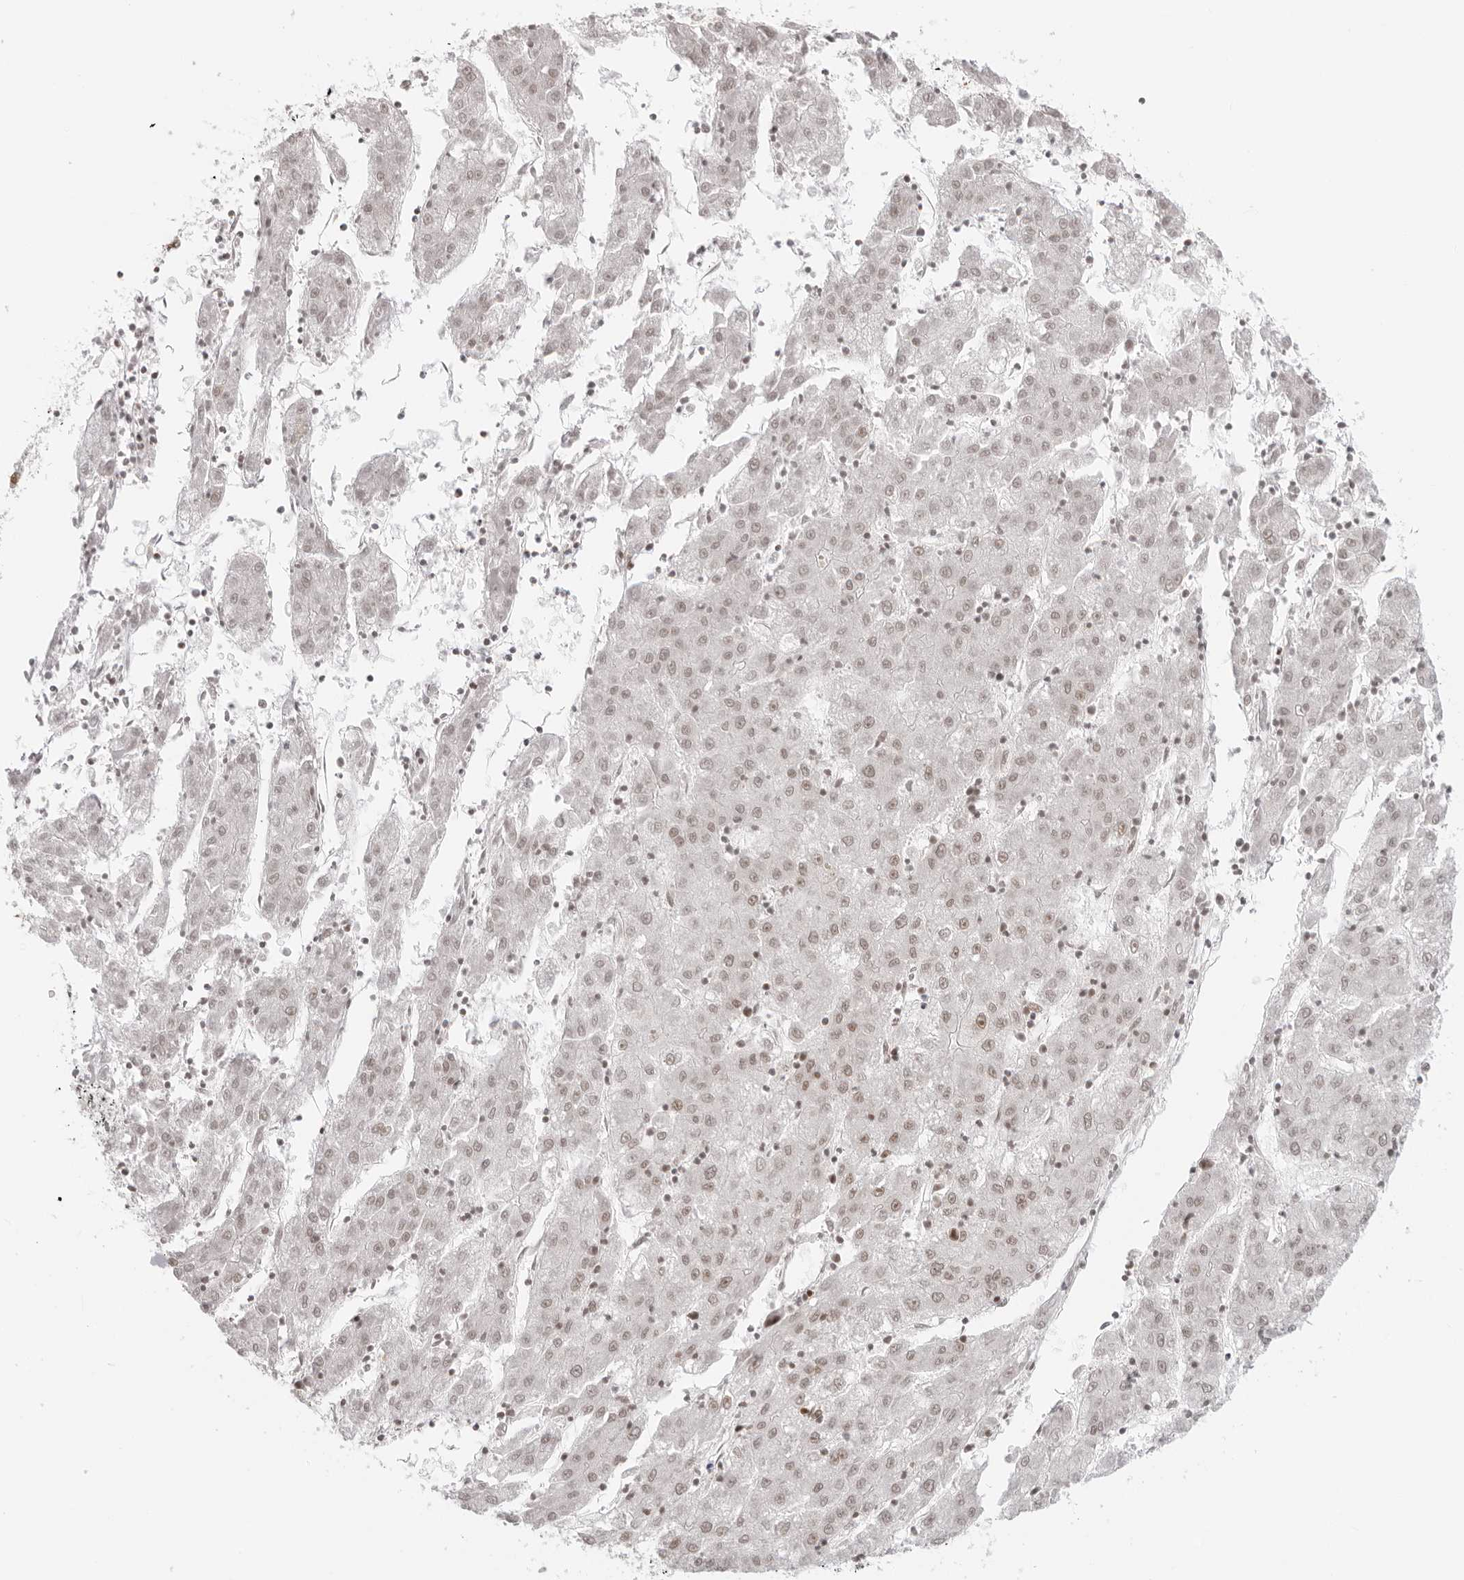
{"staining": {"intensity": "weak", "quantity": "25%-75%", "location": "nuclear"}, "tissue": "liver cancer", "cell_type": "Tumor cells", "image_type": "cancer", "snomed": [{"axis": "morphology", "description": "Carcinoma, Hepatocellular, NOS"}, {"axis": "topography", "description": "Liver"}], "caption": "Immunohistochemical staining of human liver hepatocellular carcinoma displays weak nuclear protein staining in approximately 25%-75% of tumor cells. Using DAB (brown) and hematoxylin (blue) stains, captured at high magnification using brightfield microscopy.", "gene": "RCC1", "patient": {"sex": "male", "age": 72}}